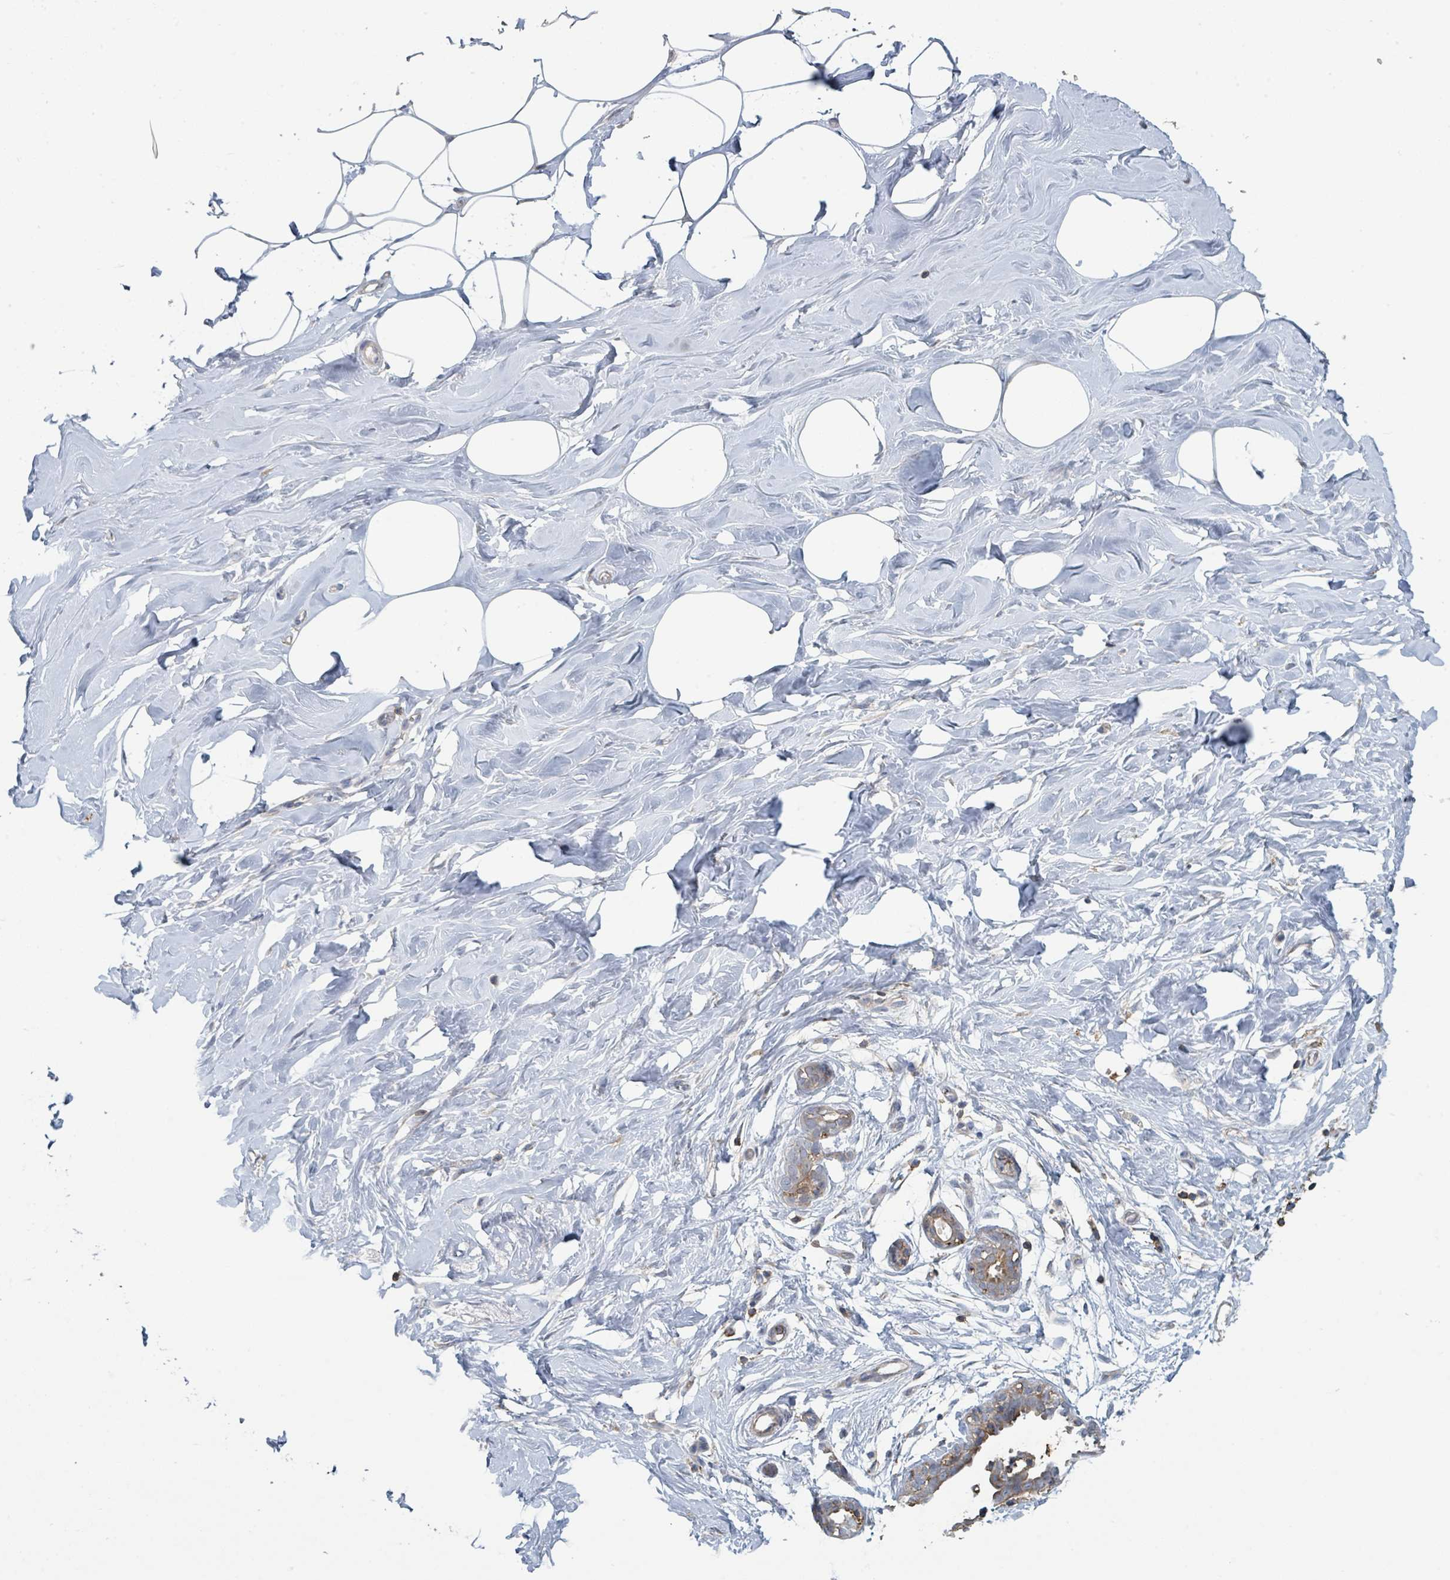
{"staining": {"intensity": "negative", "quantity": "none", "location": "none"}, "tissue": "breast", "cell_type": "Adipocytes", "image_type": "normal", "snomed": [{"axis": "morphology", "description": "Normal tissue, NOS"}, {"axis": "topography", "description": "Breast"}], "caption": "Immunohistochemical staining of unremarkable human breast shows no significant expression in adipocytes. (Brightfield microscopy of DAB IHC at high magnification).", "gene": "LRRC42", "patient": {"sex": "female", "age": 27}}